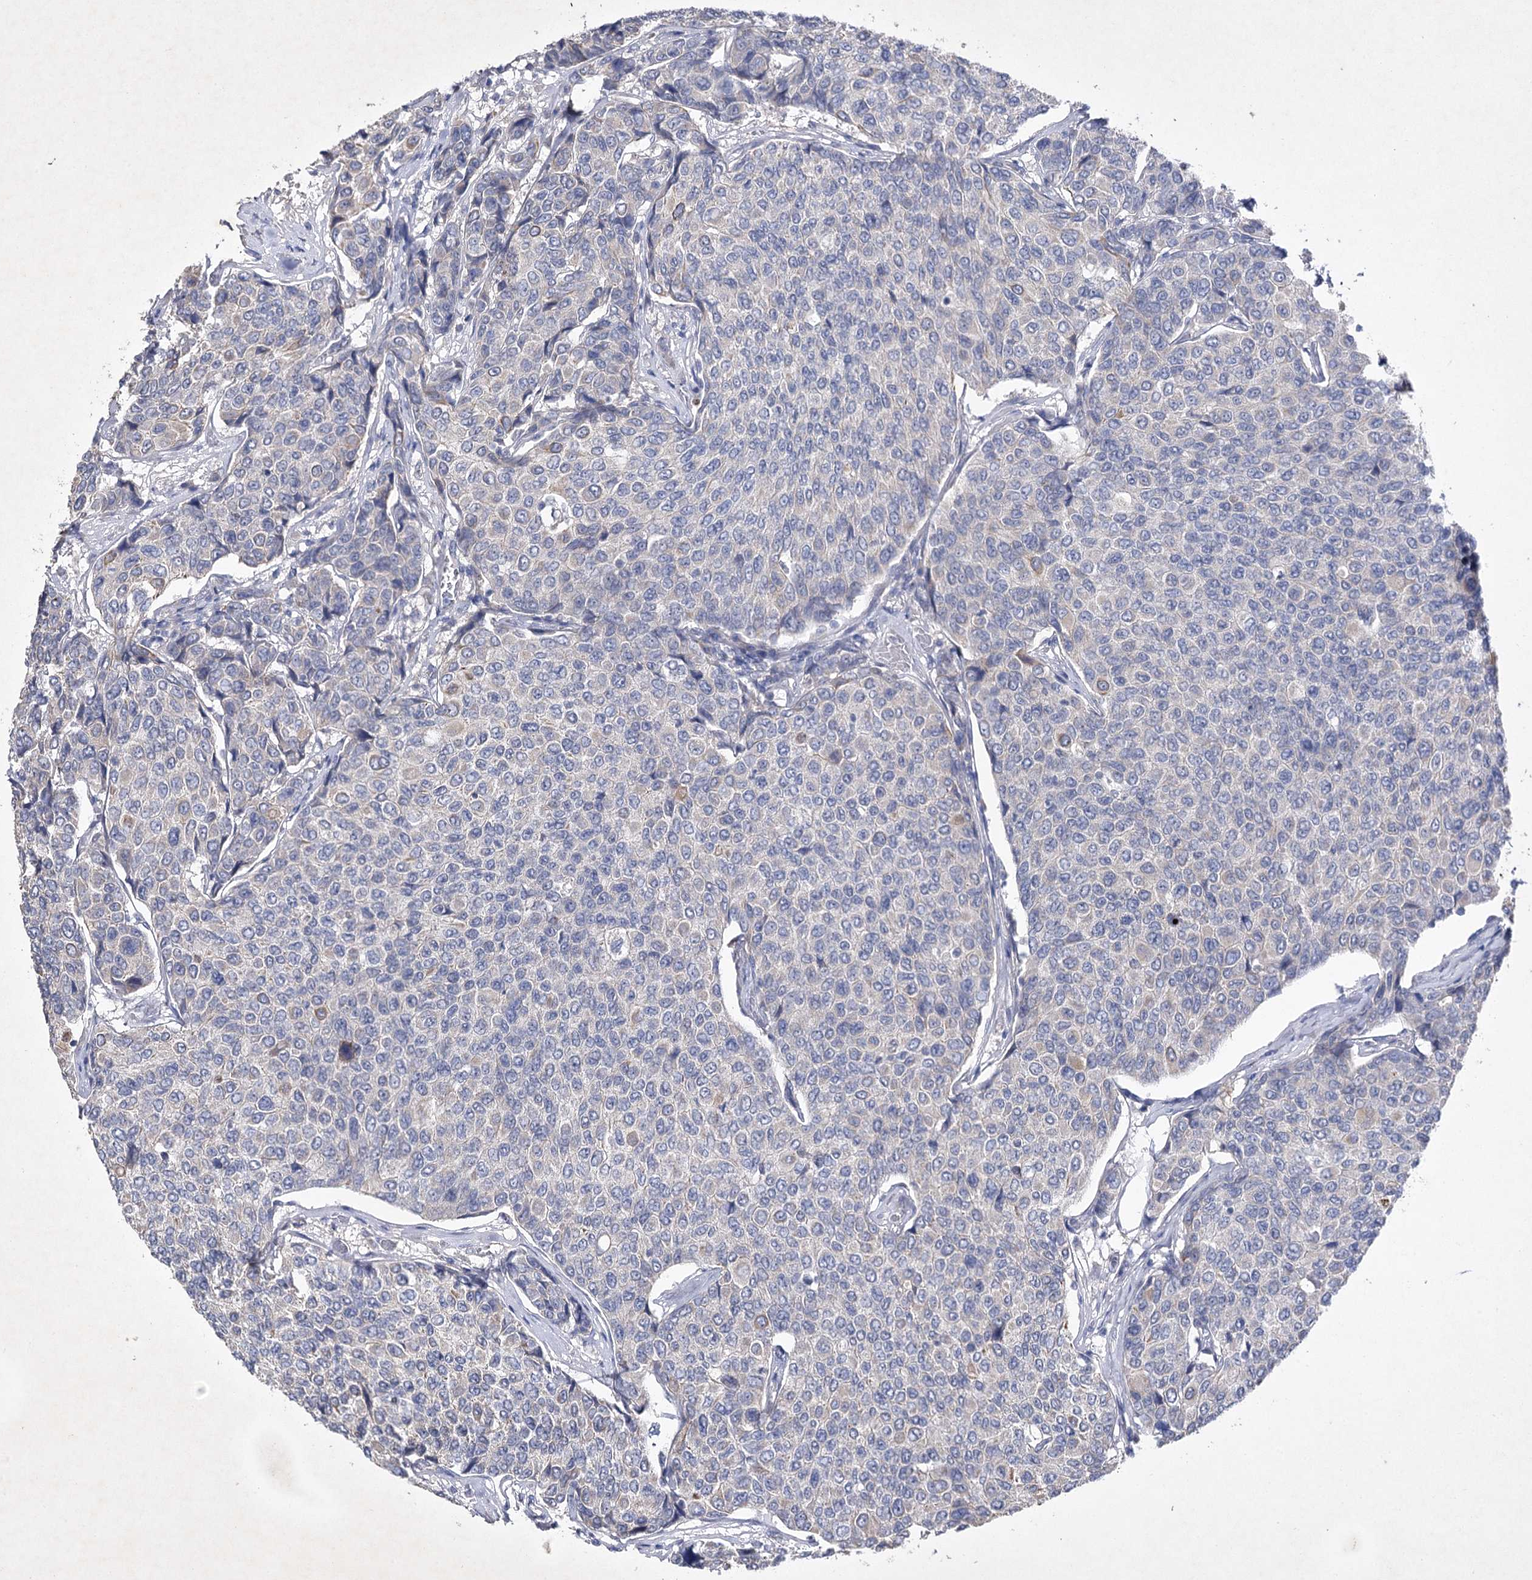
{"staining": {"intensity": "negative", "quantity": "none", "location": "none"}, "tissue": "breast cancer", "cell_type": "Tumor cells", "image_type": "cancer", "snomed": [{"axis": "morphology", "description": "Duct carcinoma"}, {"axis": "topography", "description": "Breast"}], "caption": "Breast cancer was stained to show a protein in brown. There is no significant expression in tumor cells.", "gene": "COX15", "patient": {"sex": "female", "age": 55}}